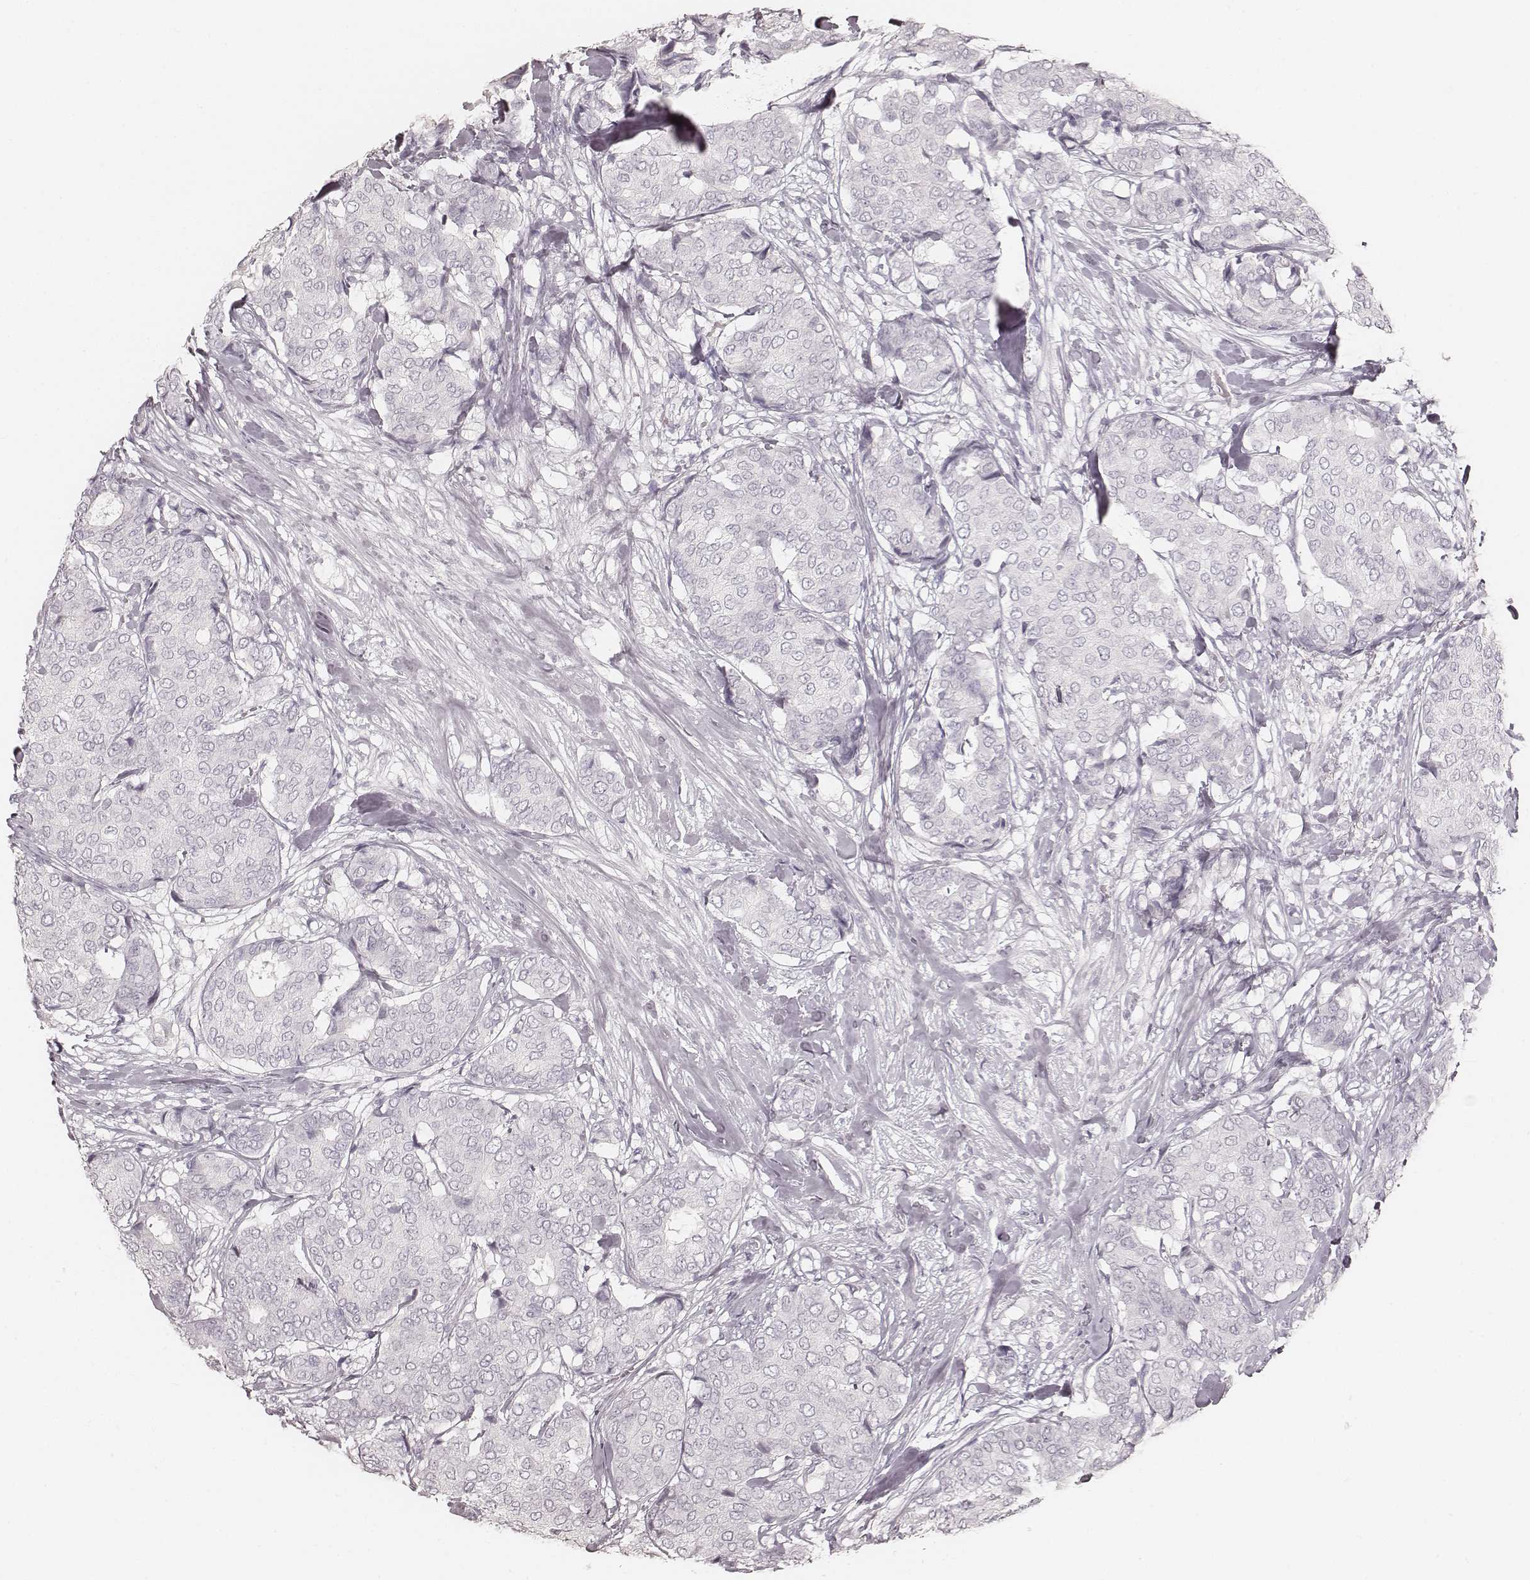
{"staining": {"intensity": "negative", "quantity": "none", "location": "none"}, "tissue": "breast cancer", "cell_type": "Tumor cells", "image_type": "cancer", "snomed": [{"axis": "morphology", "description": "Duct carcinoma"}, {"axis": "topography", "description": "Breast"}], "caption": "Histopathology image shows no protein staining in tumor cells of breast infiltrating ductal carcinoma tissue.", "gene": "KRT26", "patient": {"sex": "female", "age": 75}}